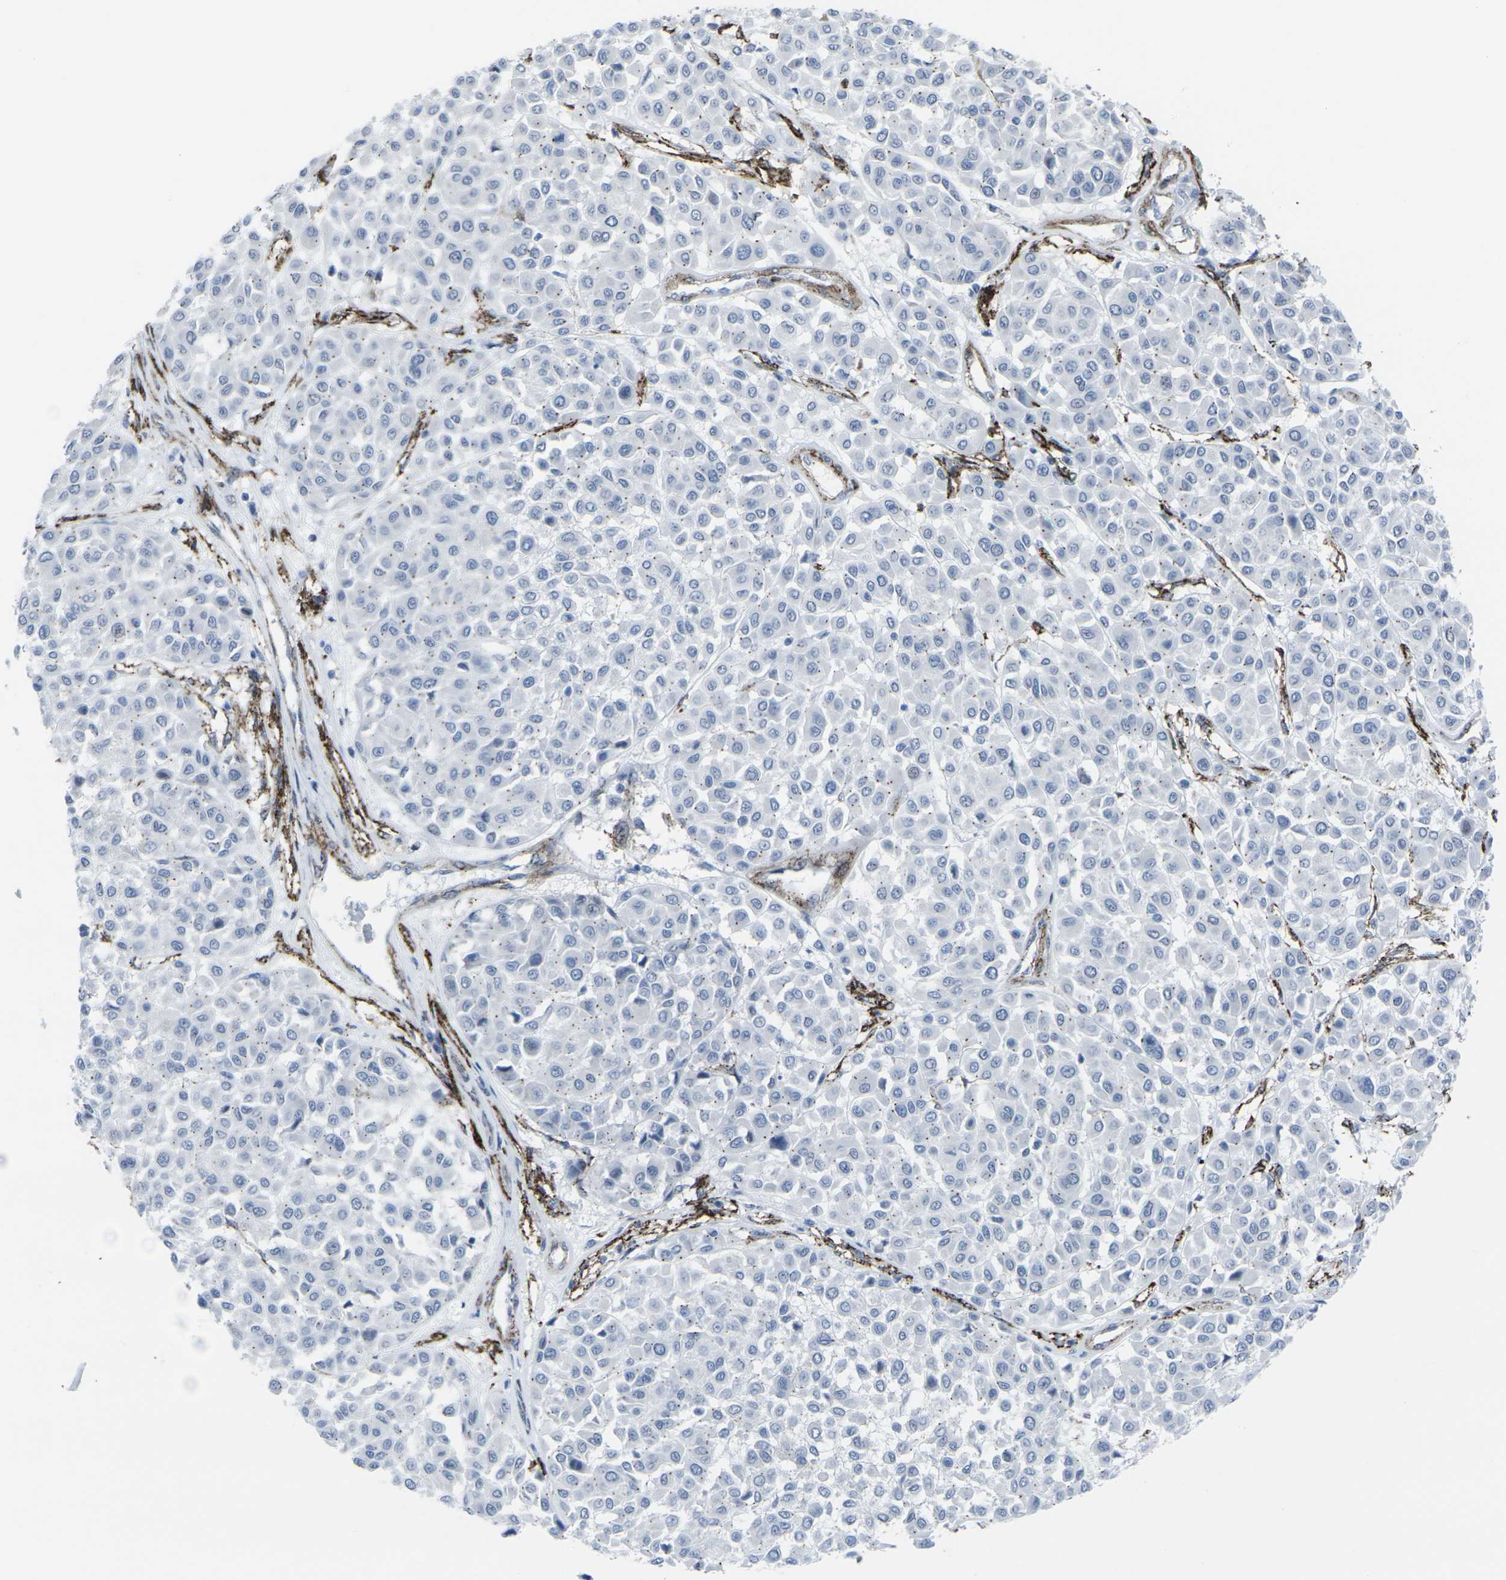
{"staining": {"intensity": "negative", "quantity": "none", "location": "none"}, "tissue": "melanoma", "cell_type": "Tumor cells", "image_type": "cancer", "snomed": [{"axis": "morphology", "description": "Malignant melanoma, Metastatic site"}, {"axis": "topography", "description": "Soft tissue"}], "caption": "Immunohistochemistry (IHC) image of melanoma stained for a protein (brown), which exhibits no staining in tumor cells.", "gene": "CDH11", "patient": {"sex": "male", "age": 41}}